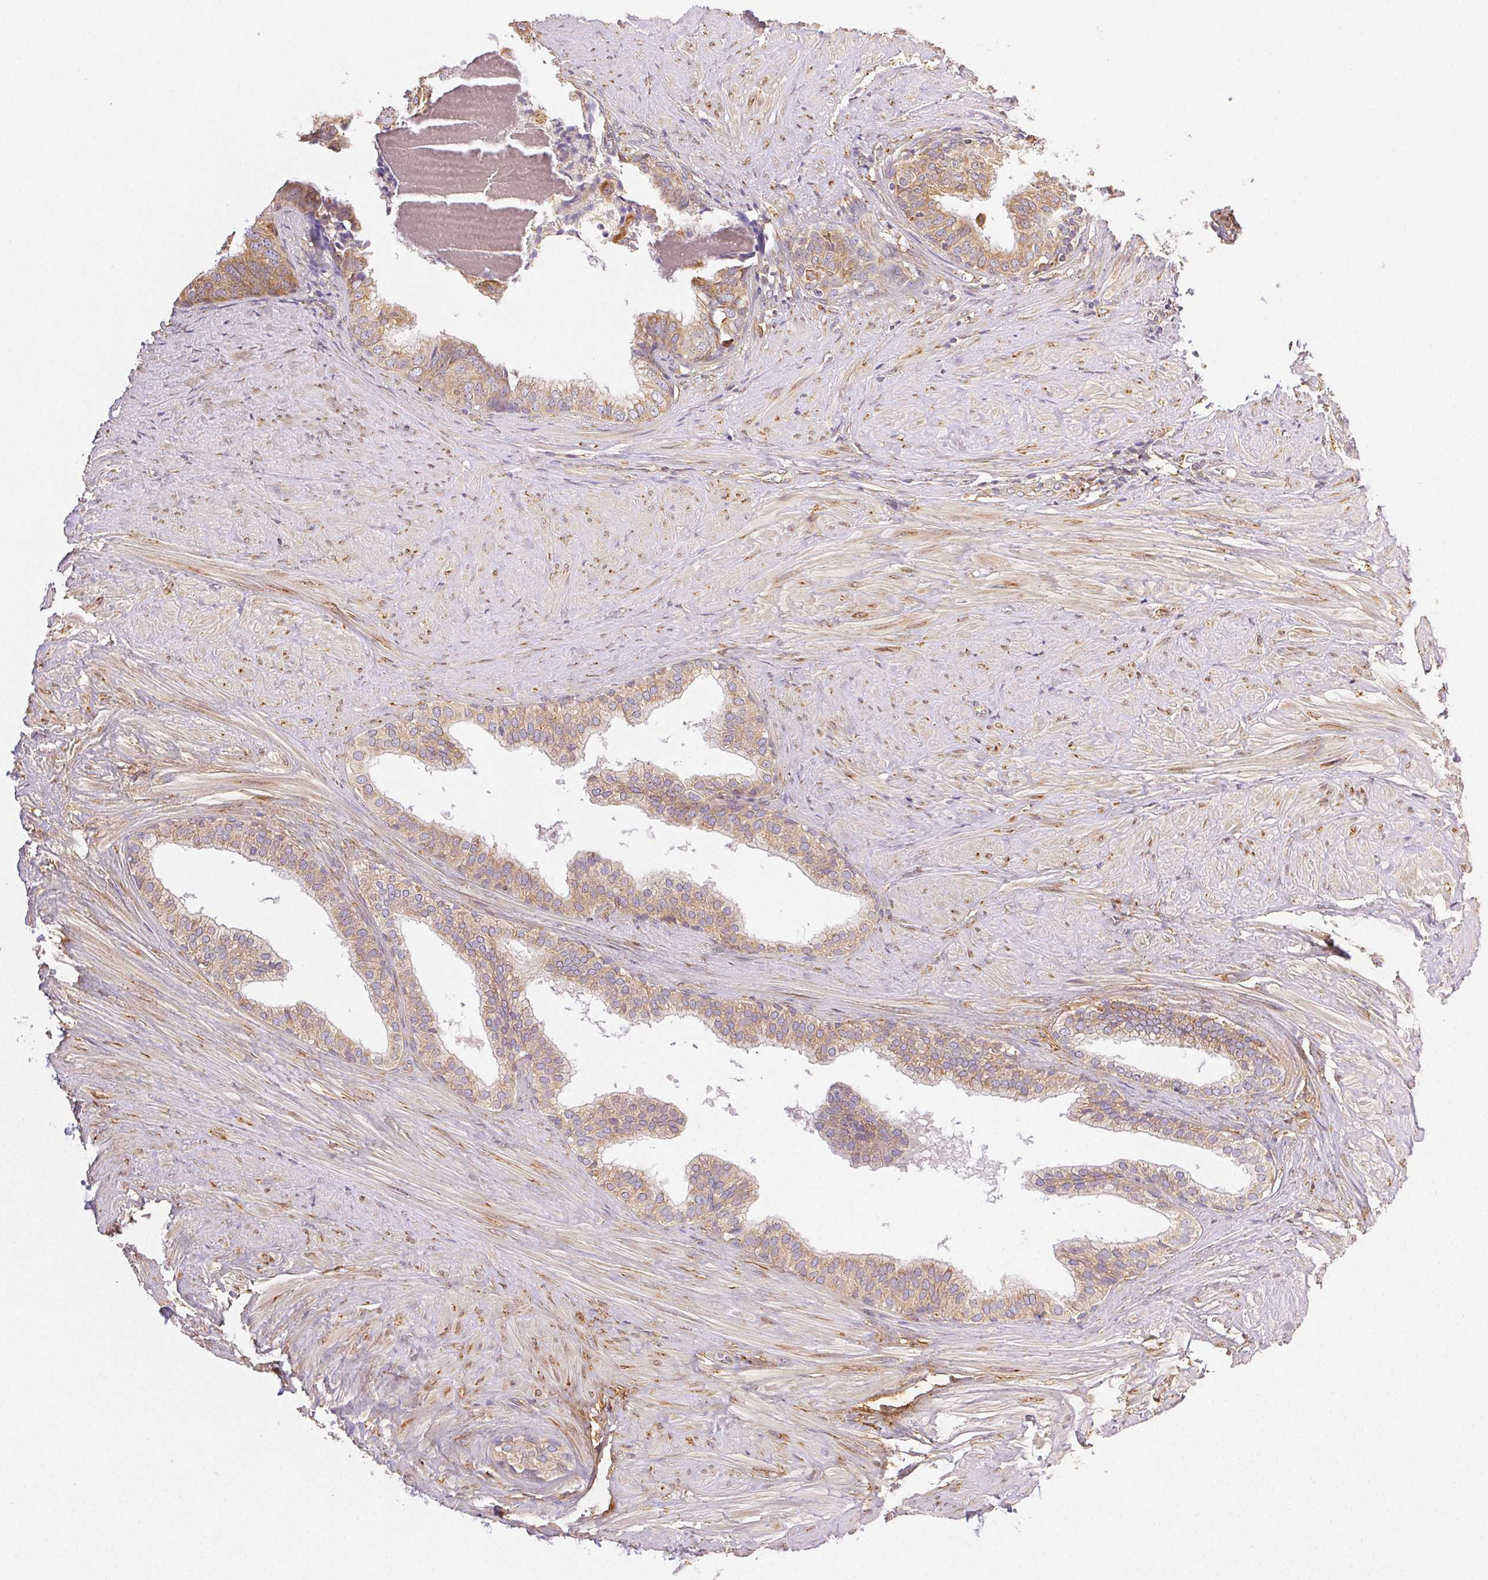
{"staining": {"intensity": "weak", "quantity": ">75%", "location": "cytoplasmic/membranous"}, "tissue": "prostate", "cell_type": "Glandular cells", "image_type": "normal", "snomed": [{"axis": "morphology", "description": "Normal tissue, NOS"}, {"axis": "topography", "description": "Prostate"}, {"axis": "topography", "description": "Peripheral nerve tissue"}], "caption": "IHC staining of benign prostate, which demonstrates low levels of weak cytoplasmic/membranous expression in about >75% of glandular cells indicating weak cytoplasmic/membranous protein expression. The staining was performed using DAB (3,3'-diaminobenzidine) (brown) for protein detection and nuclei were counterstained in hematoxylin (blue).", "gene": "ENTREP1", "patient": {"sex": "male", "age": 55}}